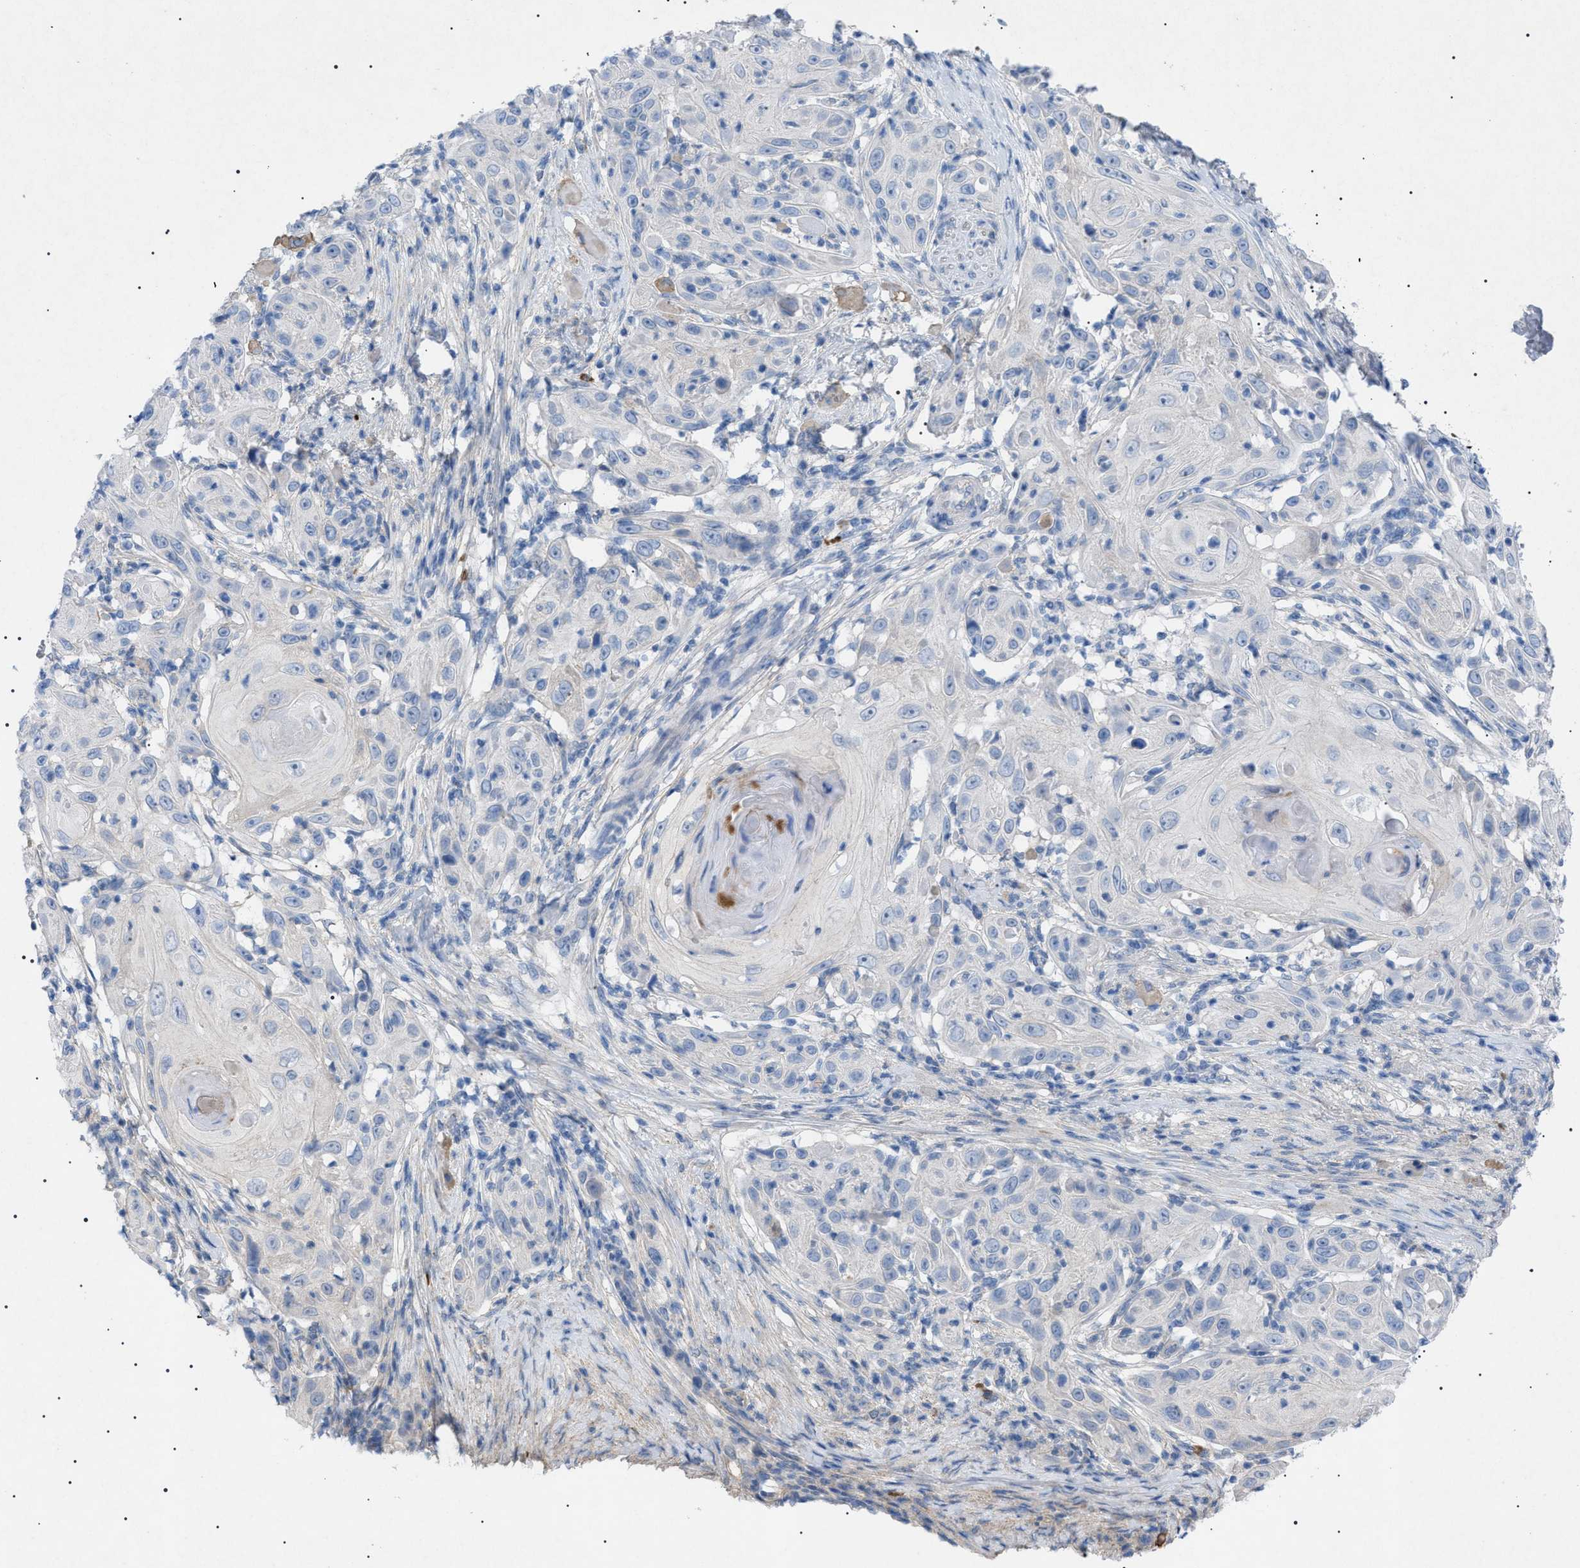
{"staining": {"intensity": "negative", "quantity": "none", "location": "none"}, "tissue": "skin cancer", "cell_type": "Tumor cells", "image_type": "cancer", "snomed": [{"axis": "morphology", "description": "Squamous cell carcinoma, NOS"}, {"axis": "topography", "description": "Skin"}], "caption": "Immunohistochemical staining of skin cancer exhibits no significant staining in tumor cells. Brightfield microscopy of immunohistochemistry (IHC) stained with DAB (brown) and hematoxylin (blue), captured at high magnification.", "gene": "ADAMTS1", "patient": {"sex": "female", "age": 88}}